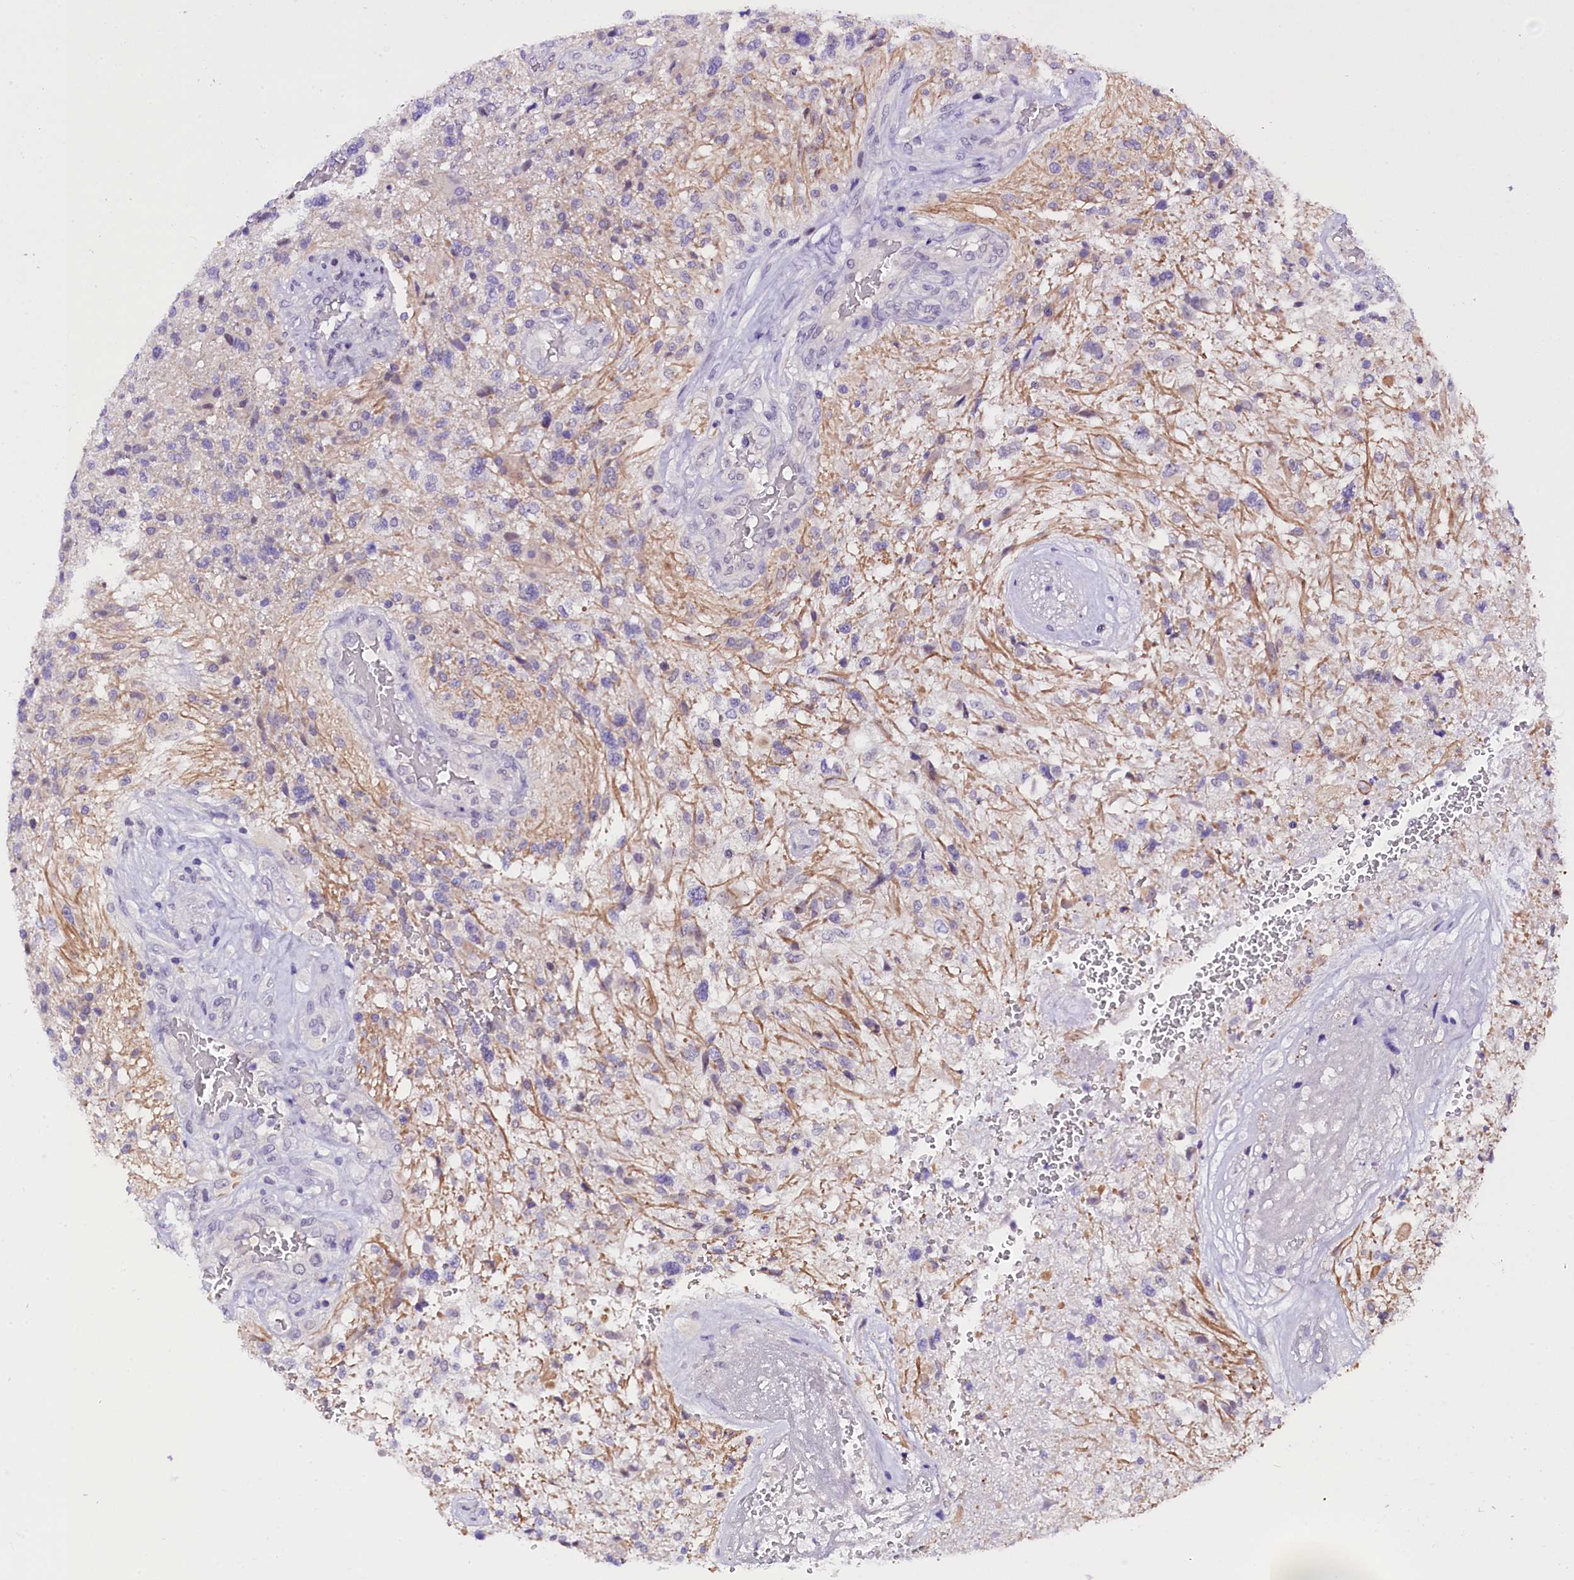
{"staining": {"intensity": "negative", "quantity": "none", "location": "none"}, "tissue": "glioma", "cell_type": "Tumor cells", "image_type": "cancer", "snomed": [{"axis": "morphology", "description": "Glioma, malignant, High grade"}, {"axis": "topography", "description": "Brain"}], "caption": "Tumor cells are negative for brown protein staining in glioma. The staining was performed using DAB to visualize the protein expression in brown, while the nuclei were stained in blue with hematoxylin (Magnification: 20x).", "gene": "IQCN", "patient": {"sex": "male", "age": 56}}